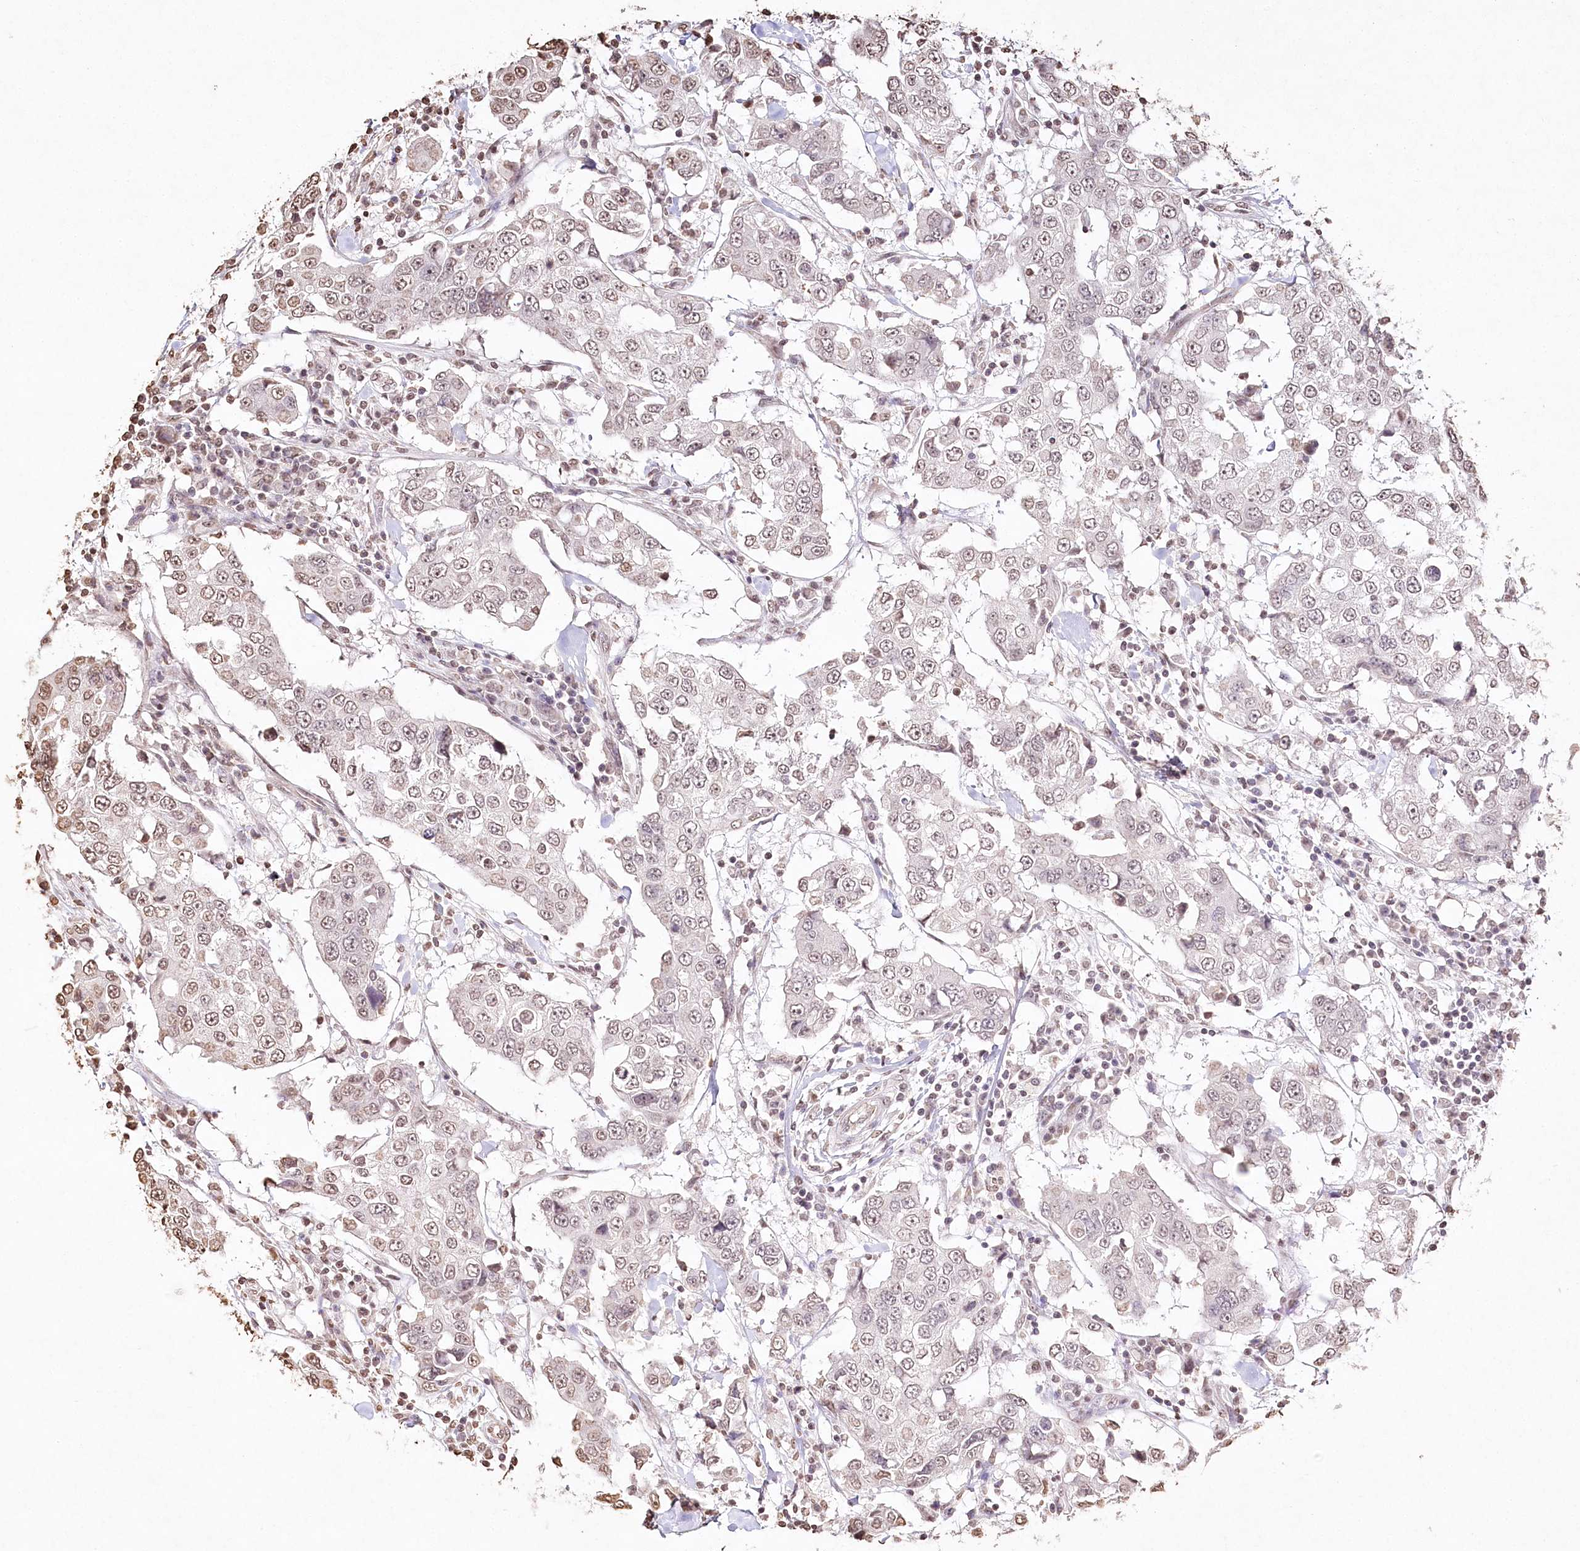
{"staining": {"intensity": "moderate", "quantity": ">75%", "location": "nuclear"}, "tissue": "breast cancer", "cell_type": "Tumor cells", "image_type": "cancer", "snomed": [{"axis": "morphology", "description": "Duct carcinoma"}, {"axis": "topography", "description": "Breast"}], "caption": "Protein expression analysis of breast cancer demonstrates moderate nuclear positivity in approximately >75% of tumor cells. Using DAB (3,3'-diaminobenzidine) (brown) and hematoxylin (blue) stains, captured at high magnification using brightfield microscopy.", "gene": "DMXL1", "patient": {"sex": "female", "age": 27}}